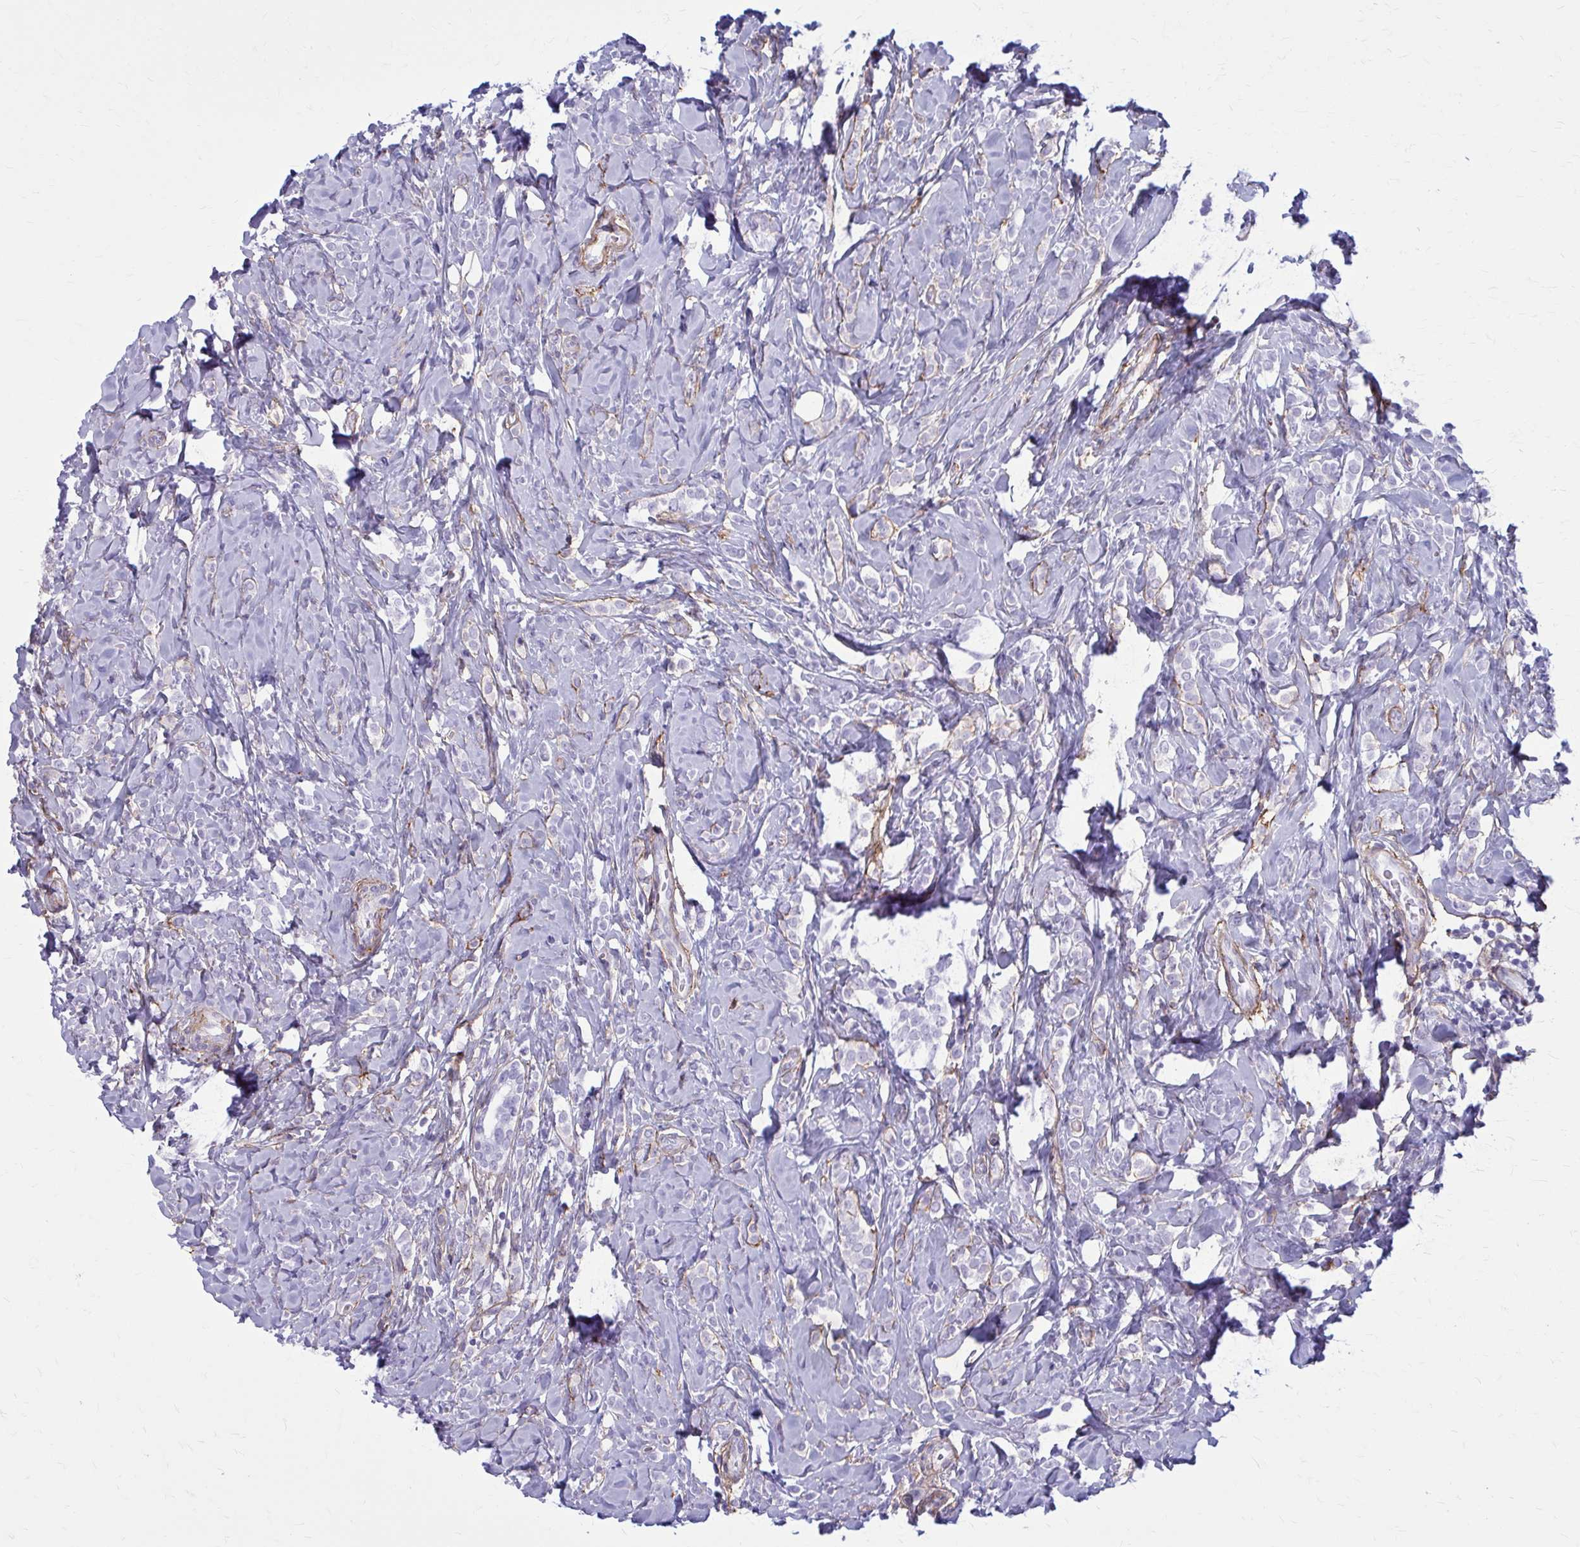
{"staining": {"intensity": "negative", "quantity": "none", "location": "none"}, "tissue": "breast cancer", "cell_type": "Tumor cells", "image_type": "cancer", "snomed": [{"axis": "morphology", "description": "Lobular carcinoma"}, {"axis": "topography", "description": "Breast"}], "caption": "Lobular carcinoma (breast) stained for a protein using IHC shows no positivity tumor cells.", "gene": "AKAP12", "patient": {"sex": "female", "age": 49}}